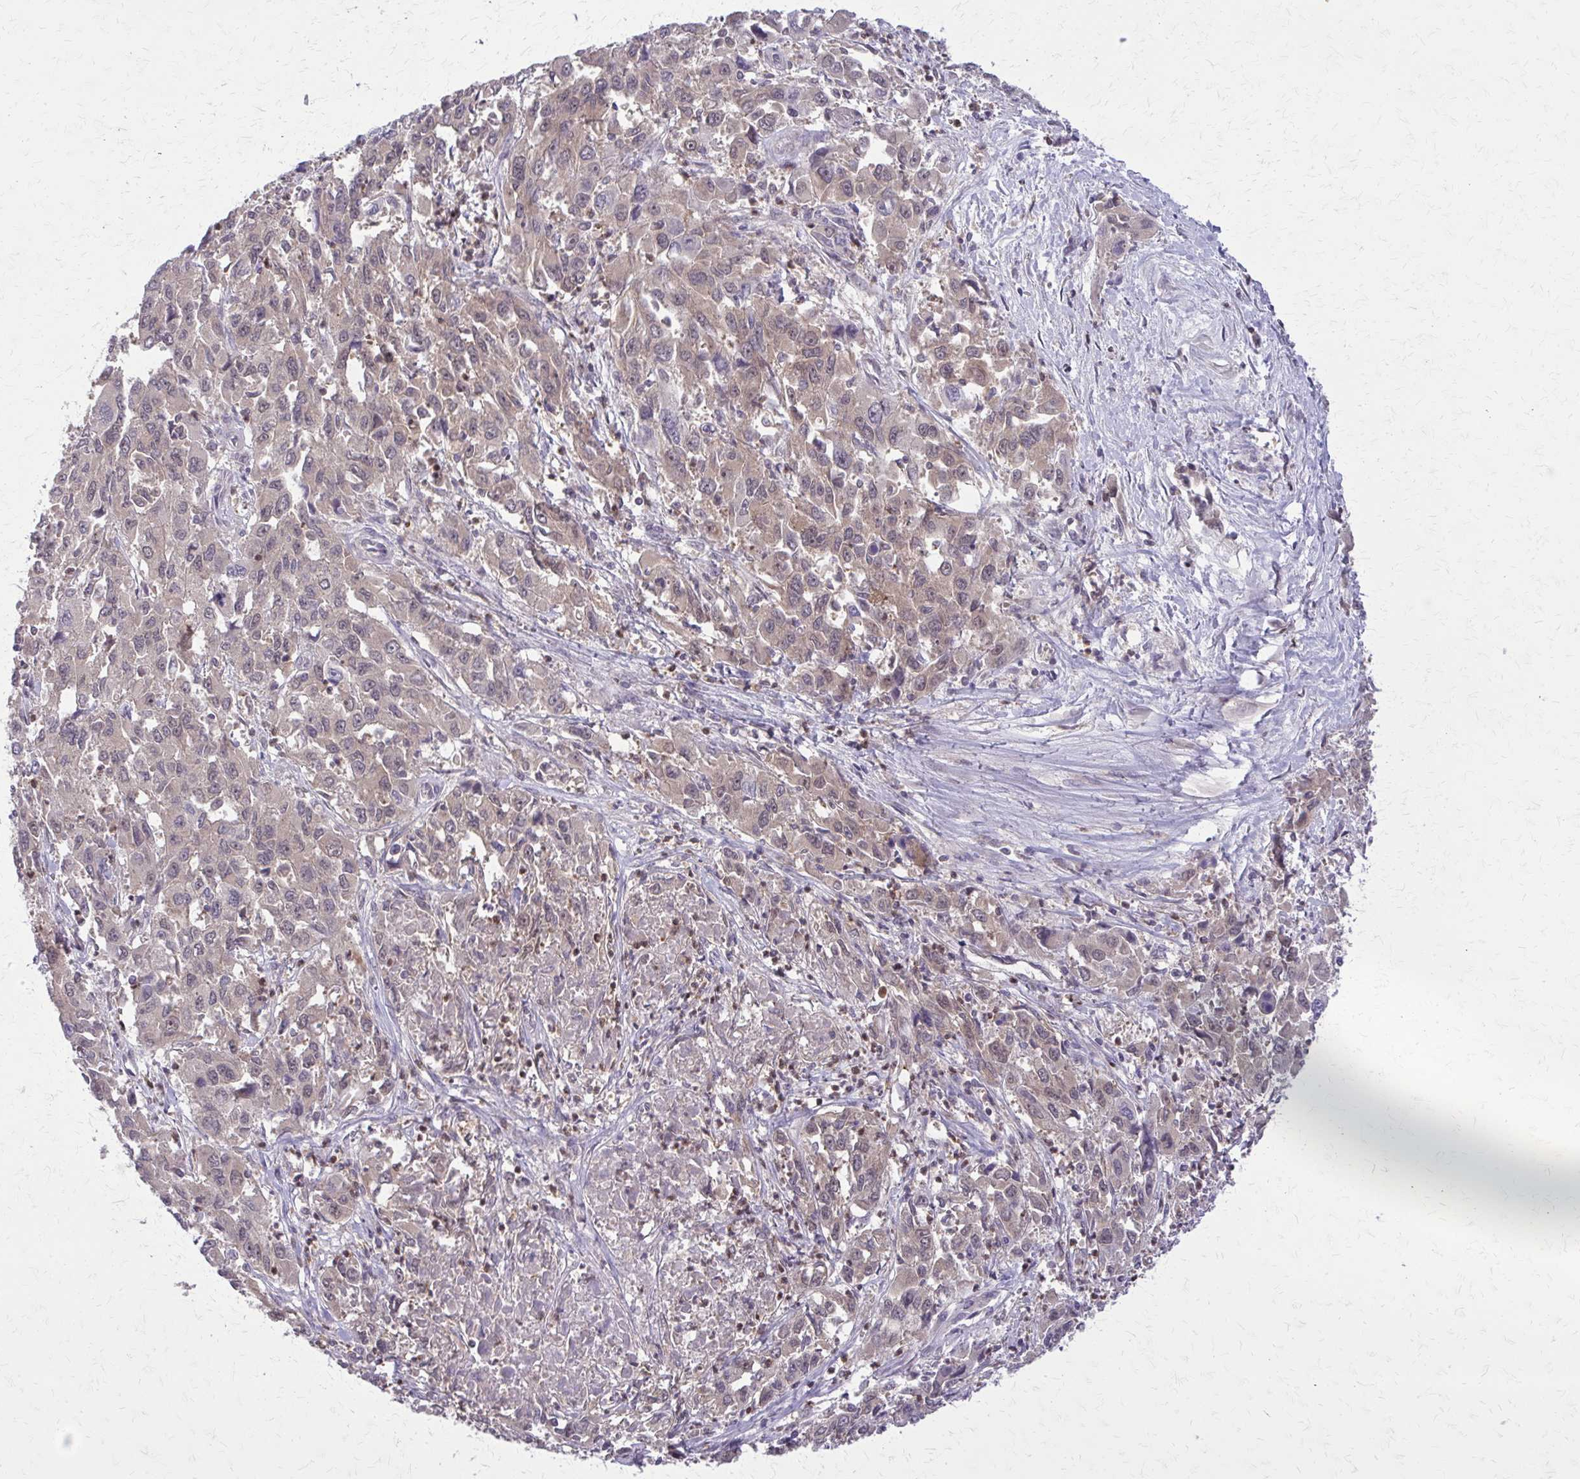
{"staining": {"intensity": "weak", "quantity": "<25%", "location": "cytoplasmic/membranous"}, "tissue": "liver cancer", "cell_type": "Tumor cells", "image_type": "cancer", "snomed": [{"axis": "morphology", "description": "Carcinoma, Hepatocellular, NOS"}, {"axis": "topography", "description": "Liver"}], "caption": "High power microscopy histopathology image of an immunohistochemistry (IHC) micrograph of liver cancer, revealing no significant staining in tumor cells. (DAB (3,3'-diaminobenzidine) immunohistochemistry (IHC), high magnification).", "gene": "NRBF2", "patient": {"sex": "male", "age": 63}}